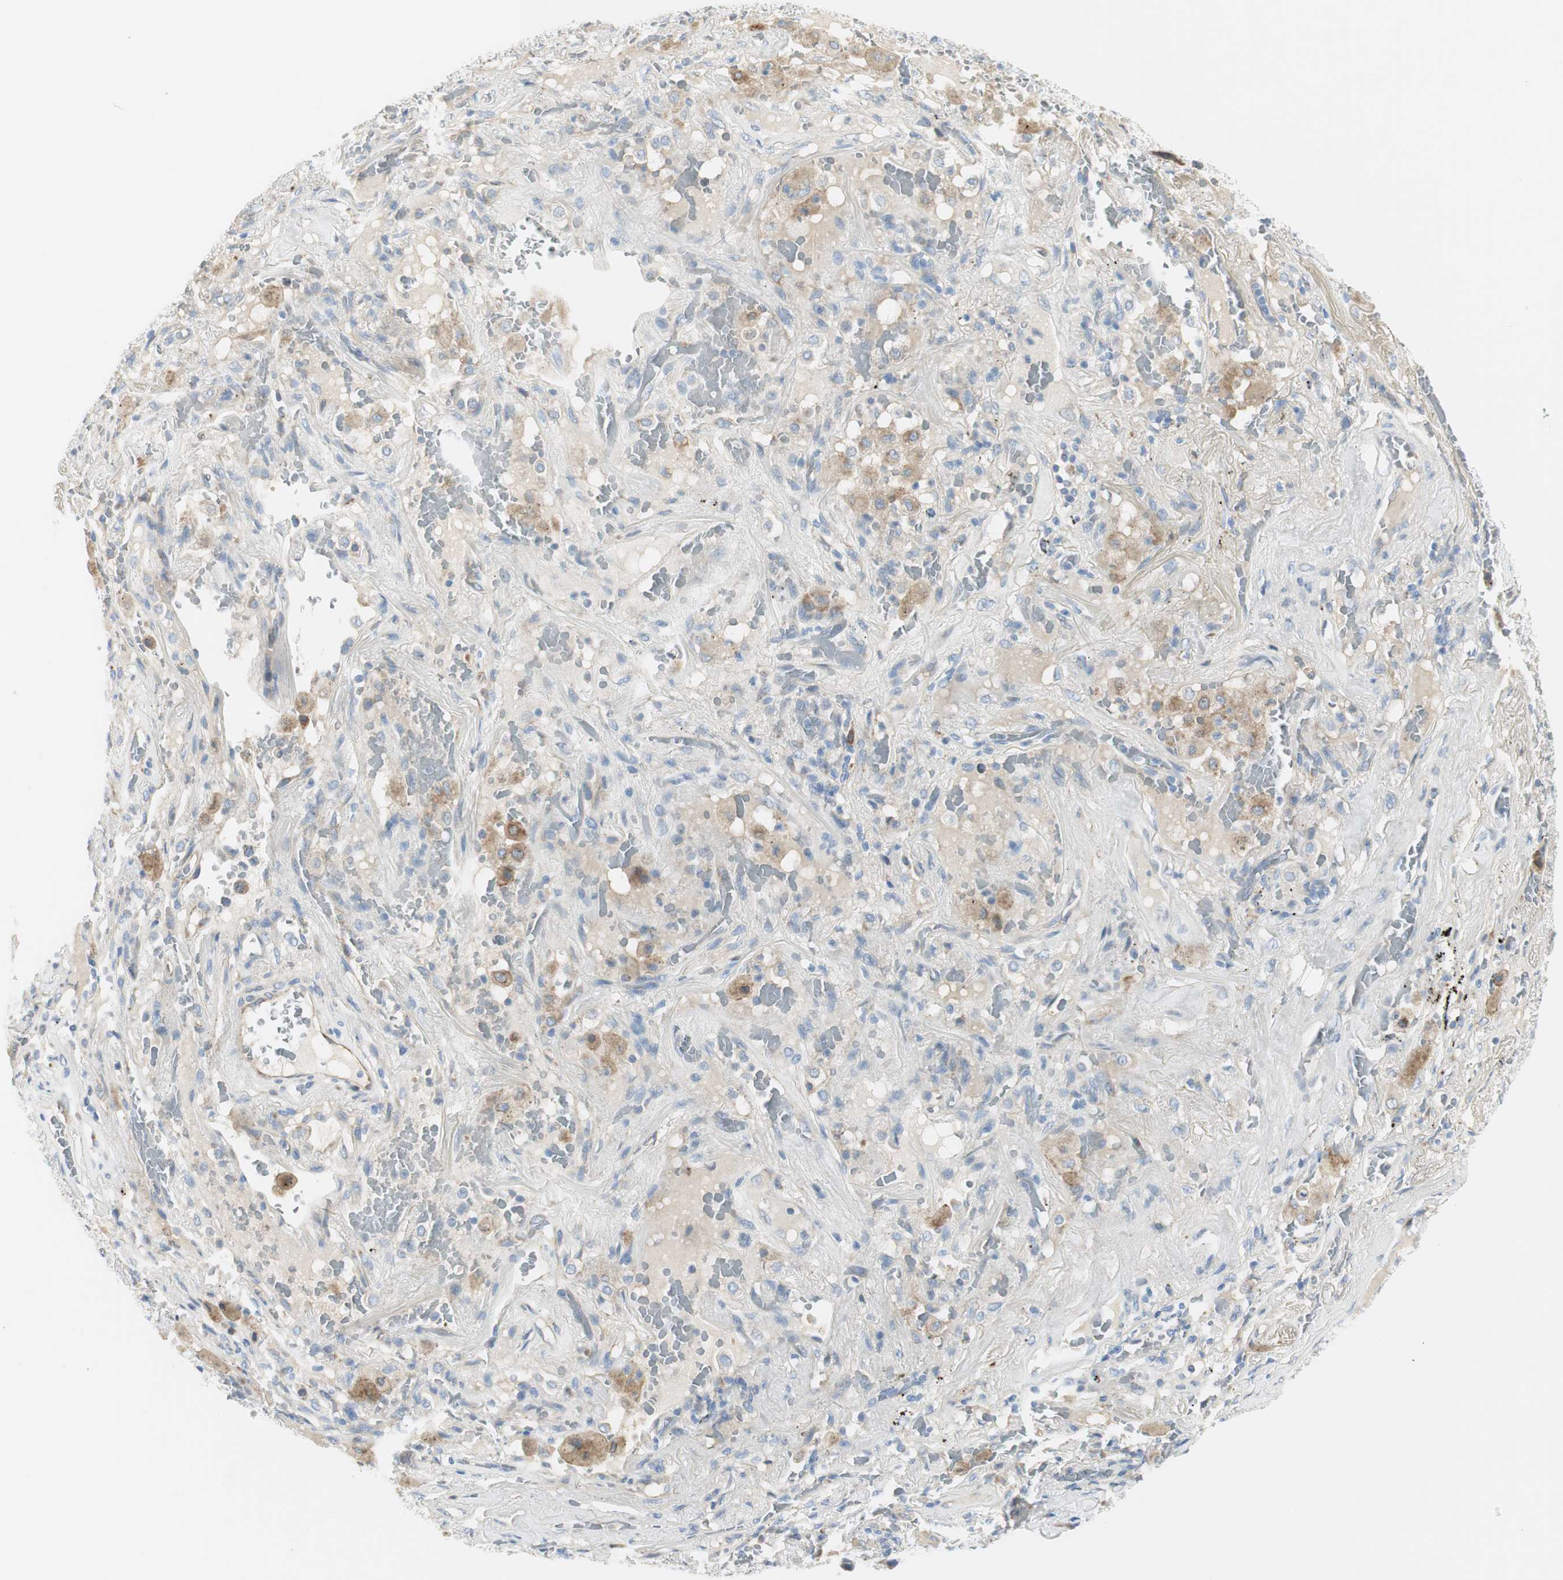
{"staining": {"intensity": "weak", "quantity": "<25%", "location": "cytoplasmic/membranous"}, "tissue": "lung cancer", "cell_type": "Tumor cells", "image_type": "cancer", "snomed": [{"axis": "morphology", "description": "Squamous cell carcinoma, NOS"}, {"axis": "topography", "description": "Lung"}], "caption": "Micrograph shows no significant protein positivity in tumor cells of lung cancer.", "gene": "TNFSF11", "patient": {"sex": "male", "age": 57}}